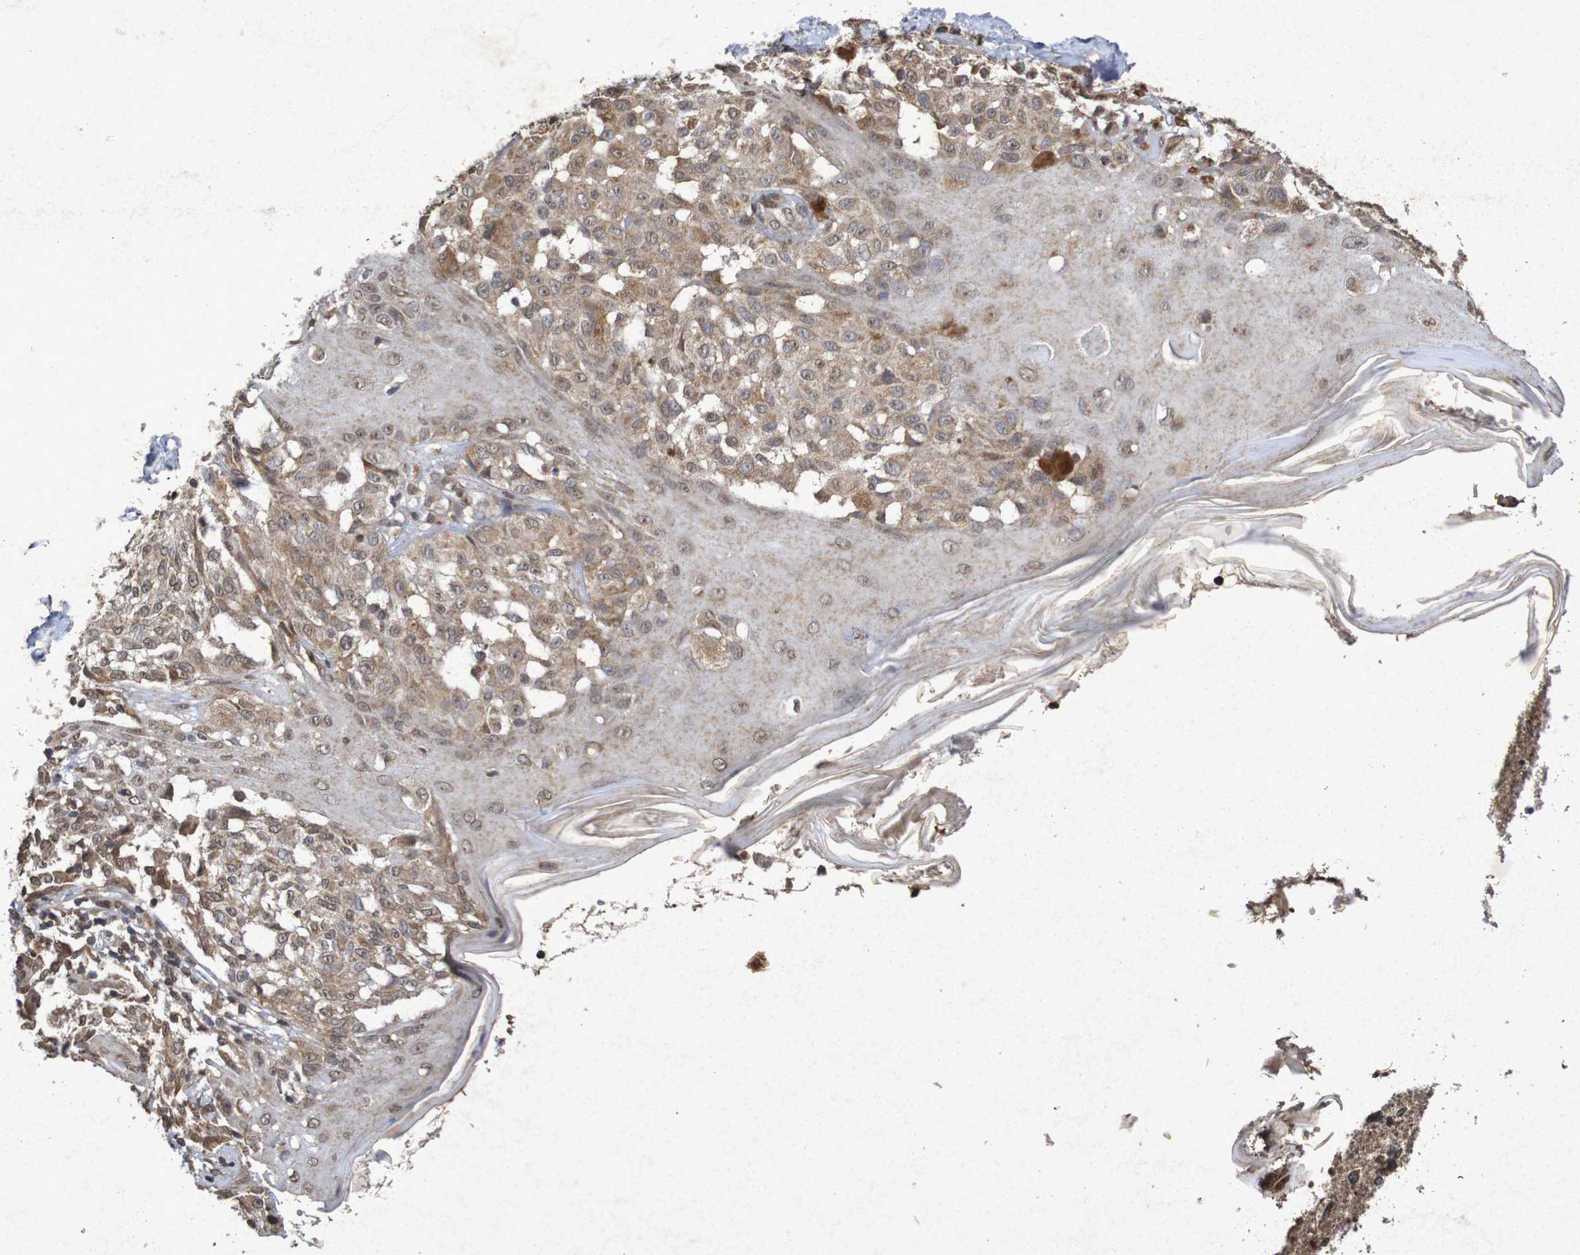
{"staining": {"intensity": "weak", "quantity": ">75%", "location": "cytoplasmic/membranous,nuclear"}, "tissue": "melanoma", "cell_type": "Tumor cells", "image_type": "cancer", "snomed": [{"axis": "morphology", "description": "Malignant melanoma, NOS"}, {"axis": "topography", "description": "Skin"}], "caption": "Immunohistochemistry (IHC) photomicrograph of neoplastic tissue: human melanoma stained using IHC shows low levels of weak protein expression localized specifically in the cytoplasmic/membranous and nuclear of tumor cells, appearing as a cytoplasmic/membranous and nuclear brown color.", "gene": "GUCY1A2", "patient": {"sex": "female", "age": 46}}